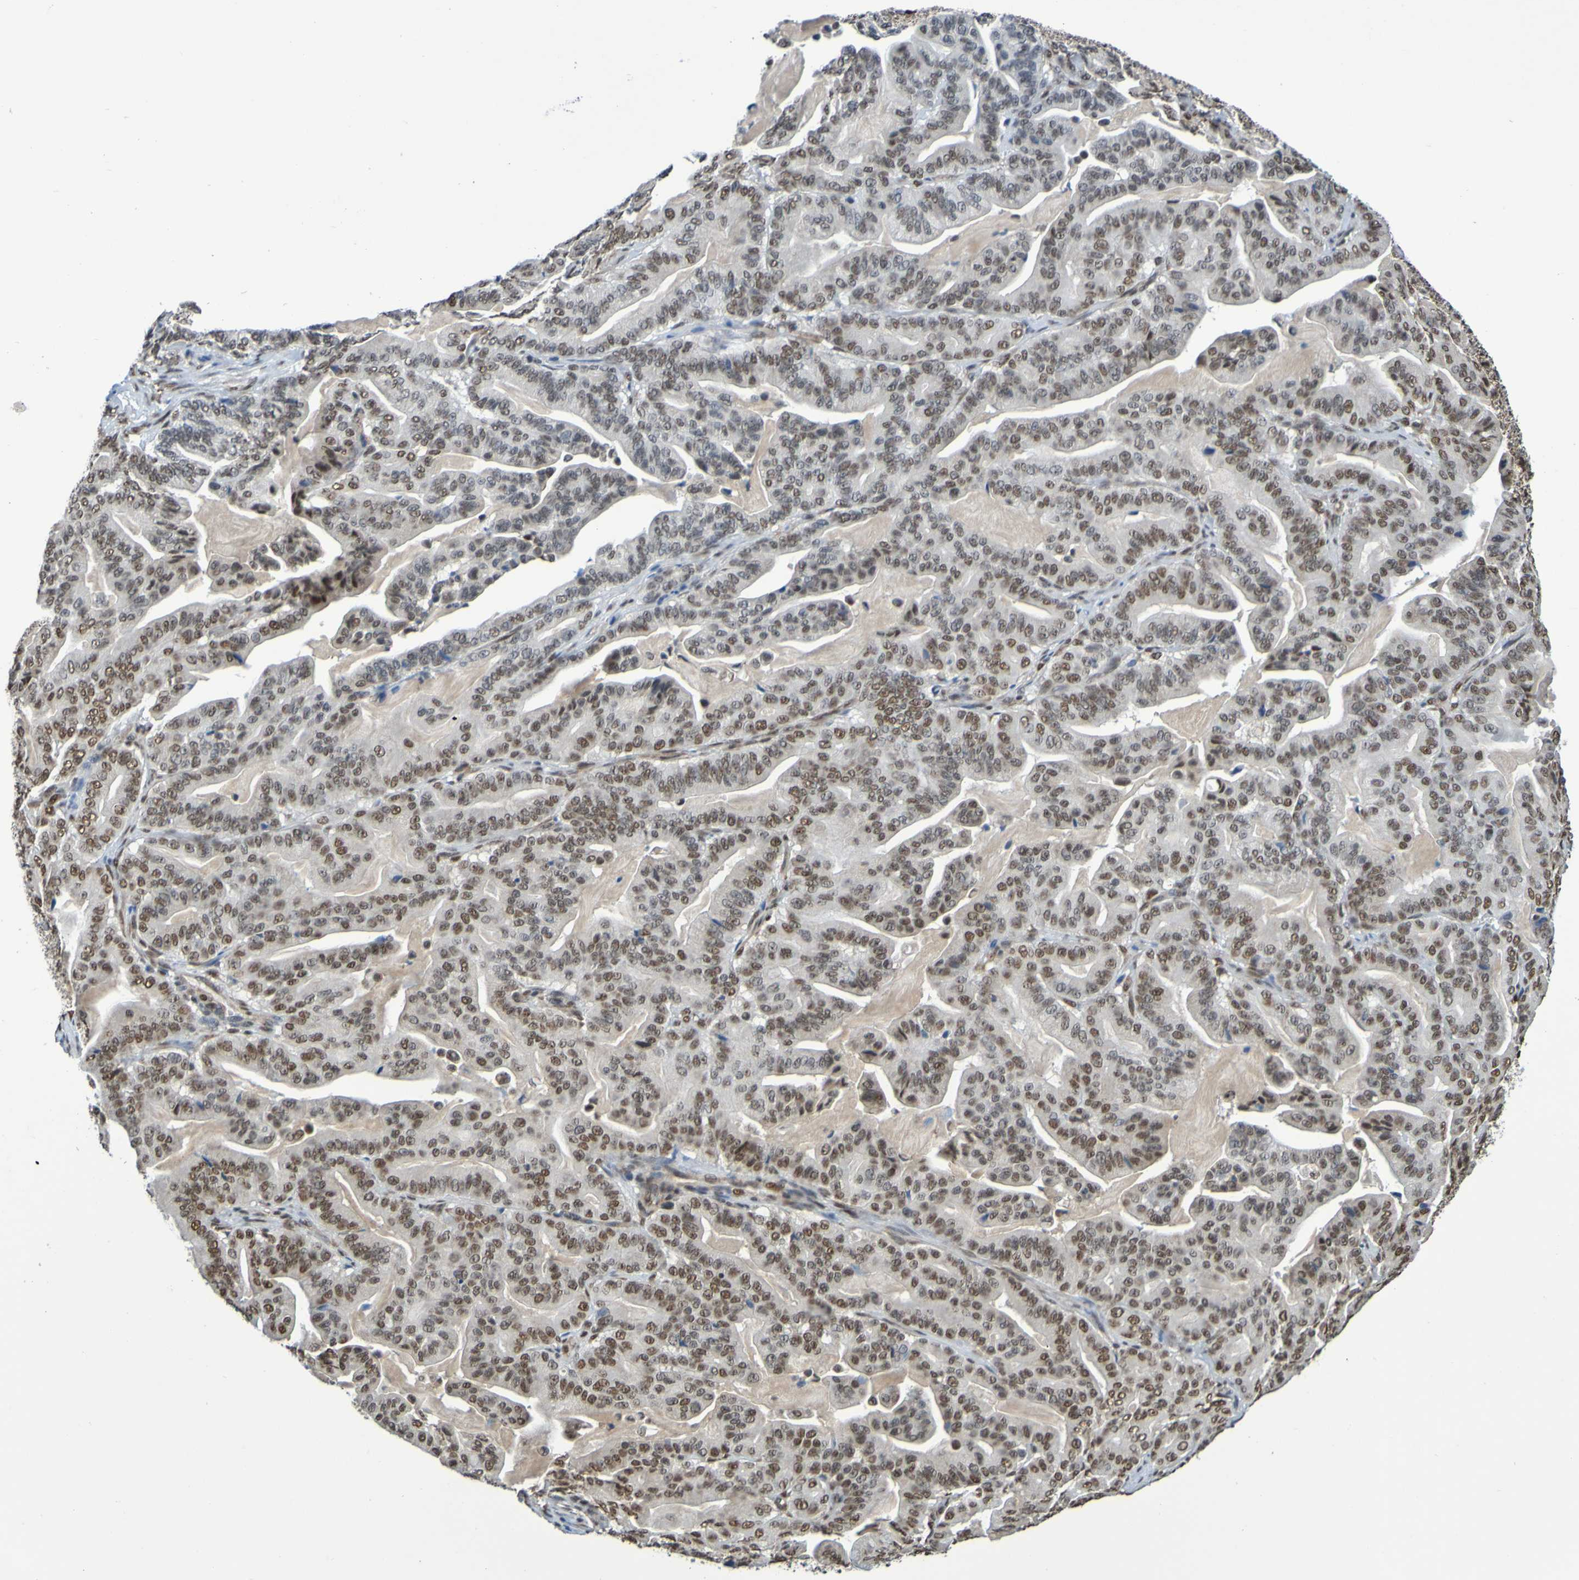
{"staining": {"intensity": "moderate", "quantity": ">75%", "location": "nuclear"}, "tissue": "pancreatic cancer", "cell_type": "Tumor cells", "image_type": "cancer", "snomed": [{"axis": "morphology", "description": "Adenocarcinoma, NOS"}, {"axis": "topography", "description": "Pancreas"}], "caption": "IHC micrograph of neoplastic tissue: pancreatic cancer stained using immunohistochemistry exhibits medium levels of moderate protein expression localized specifically in the nuclear of tumor cells, appearing as a nuclear brown color.", "gene": "HDAC2", "patient": {"sex": "male", "age": 63}}